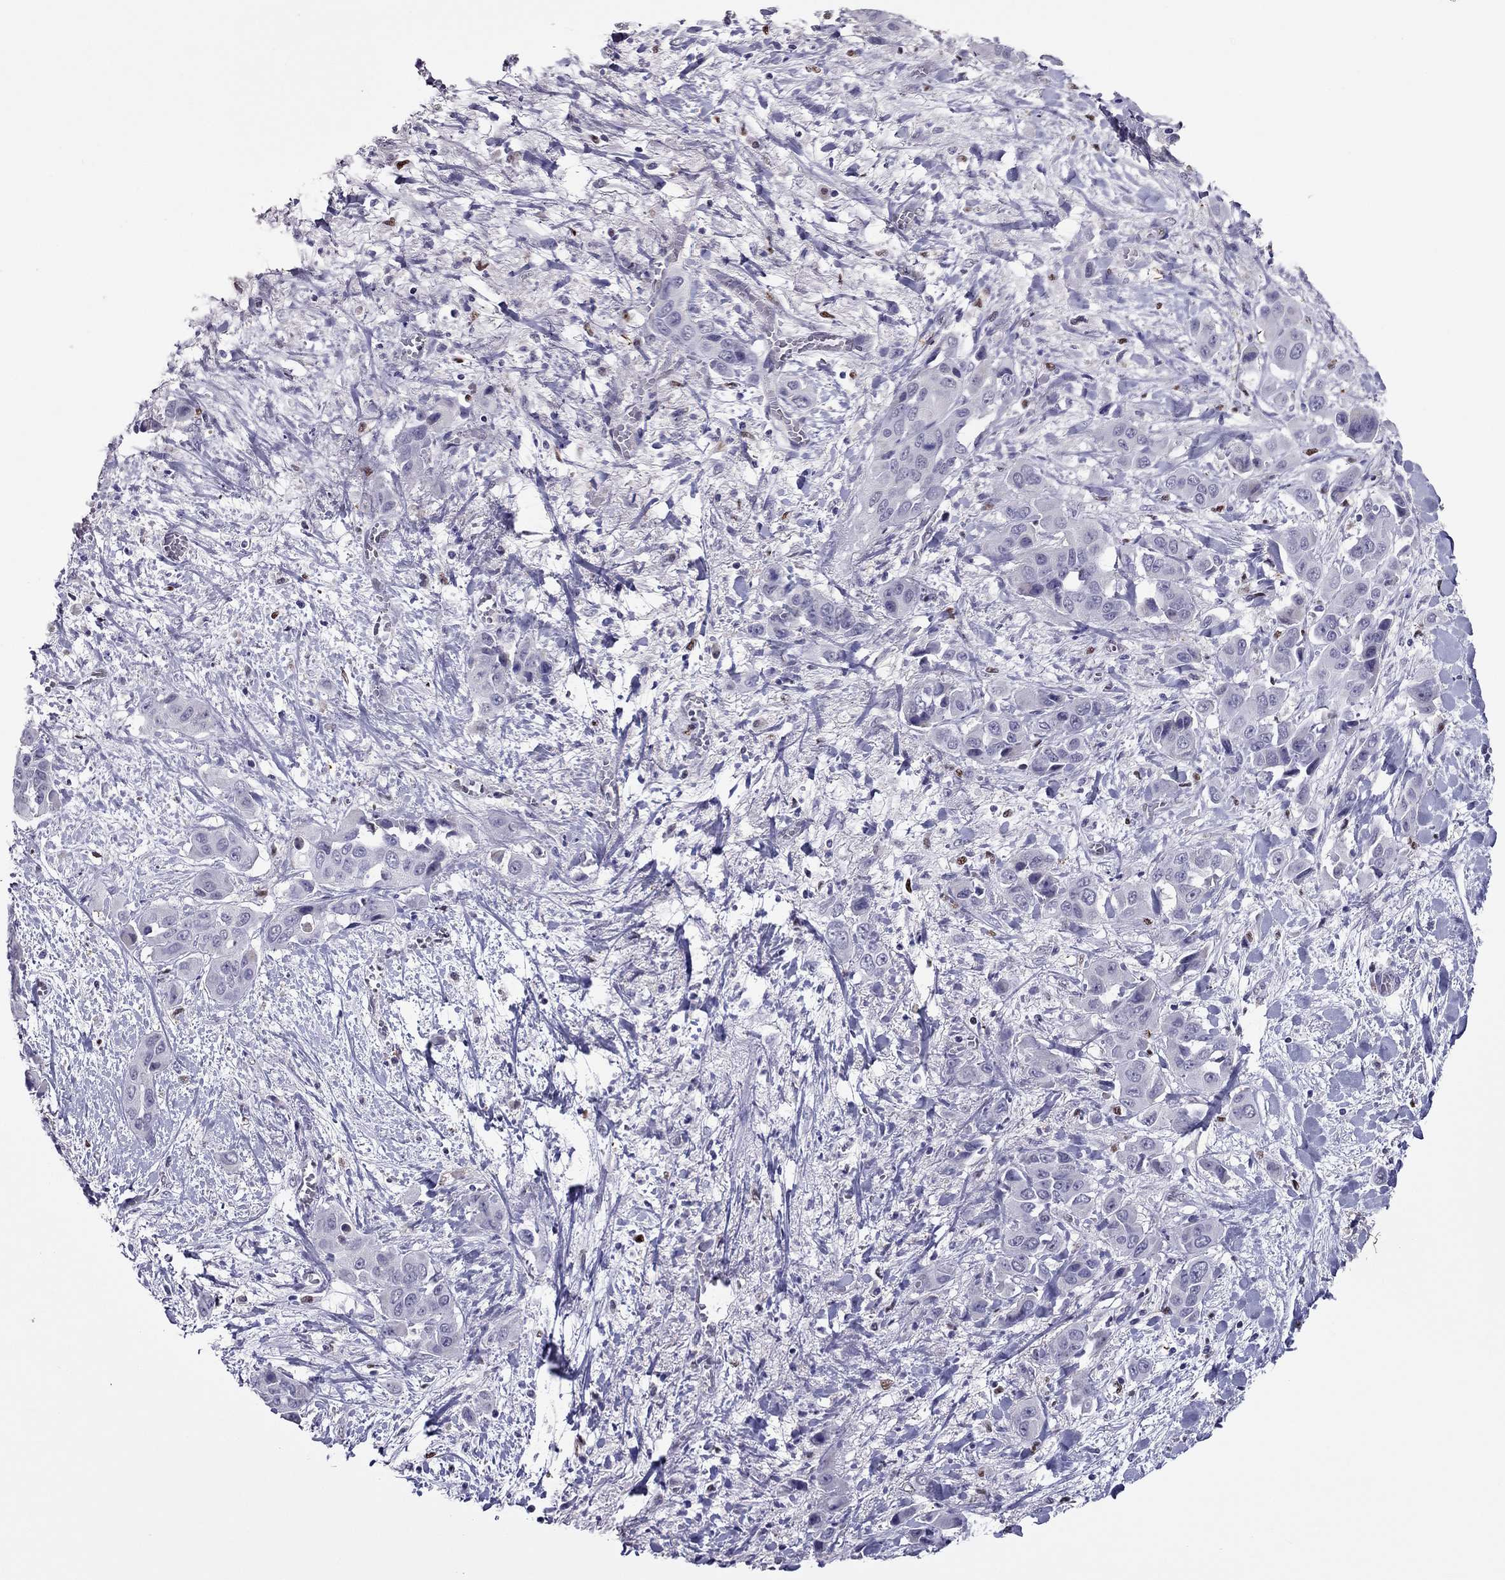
{"staining": {"intensity": "negative", "quantity": "none", "location": "none"}, "tissue": "liver cancer", "cell_type": "Tumor cells", "image_type": "cancer", "snomed": [{"axis": "morphology", "description": "Cholangiocarcinoma"}, {"axis": "topography", "description": "Liver"}], "caption": "Immunohistochemical staining of human liver cholangiocarcinoma shows no significant expression in tumor cells.", "gene": "SPINT3", "patient": {"sex": "female", "age": 52}}